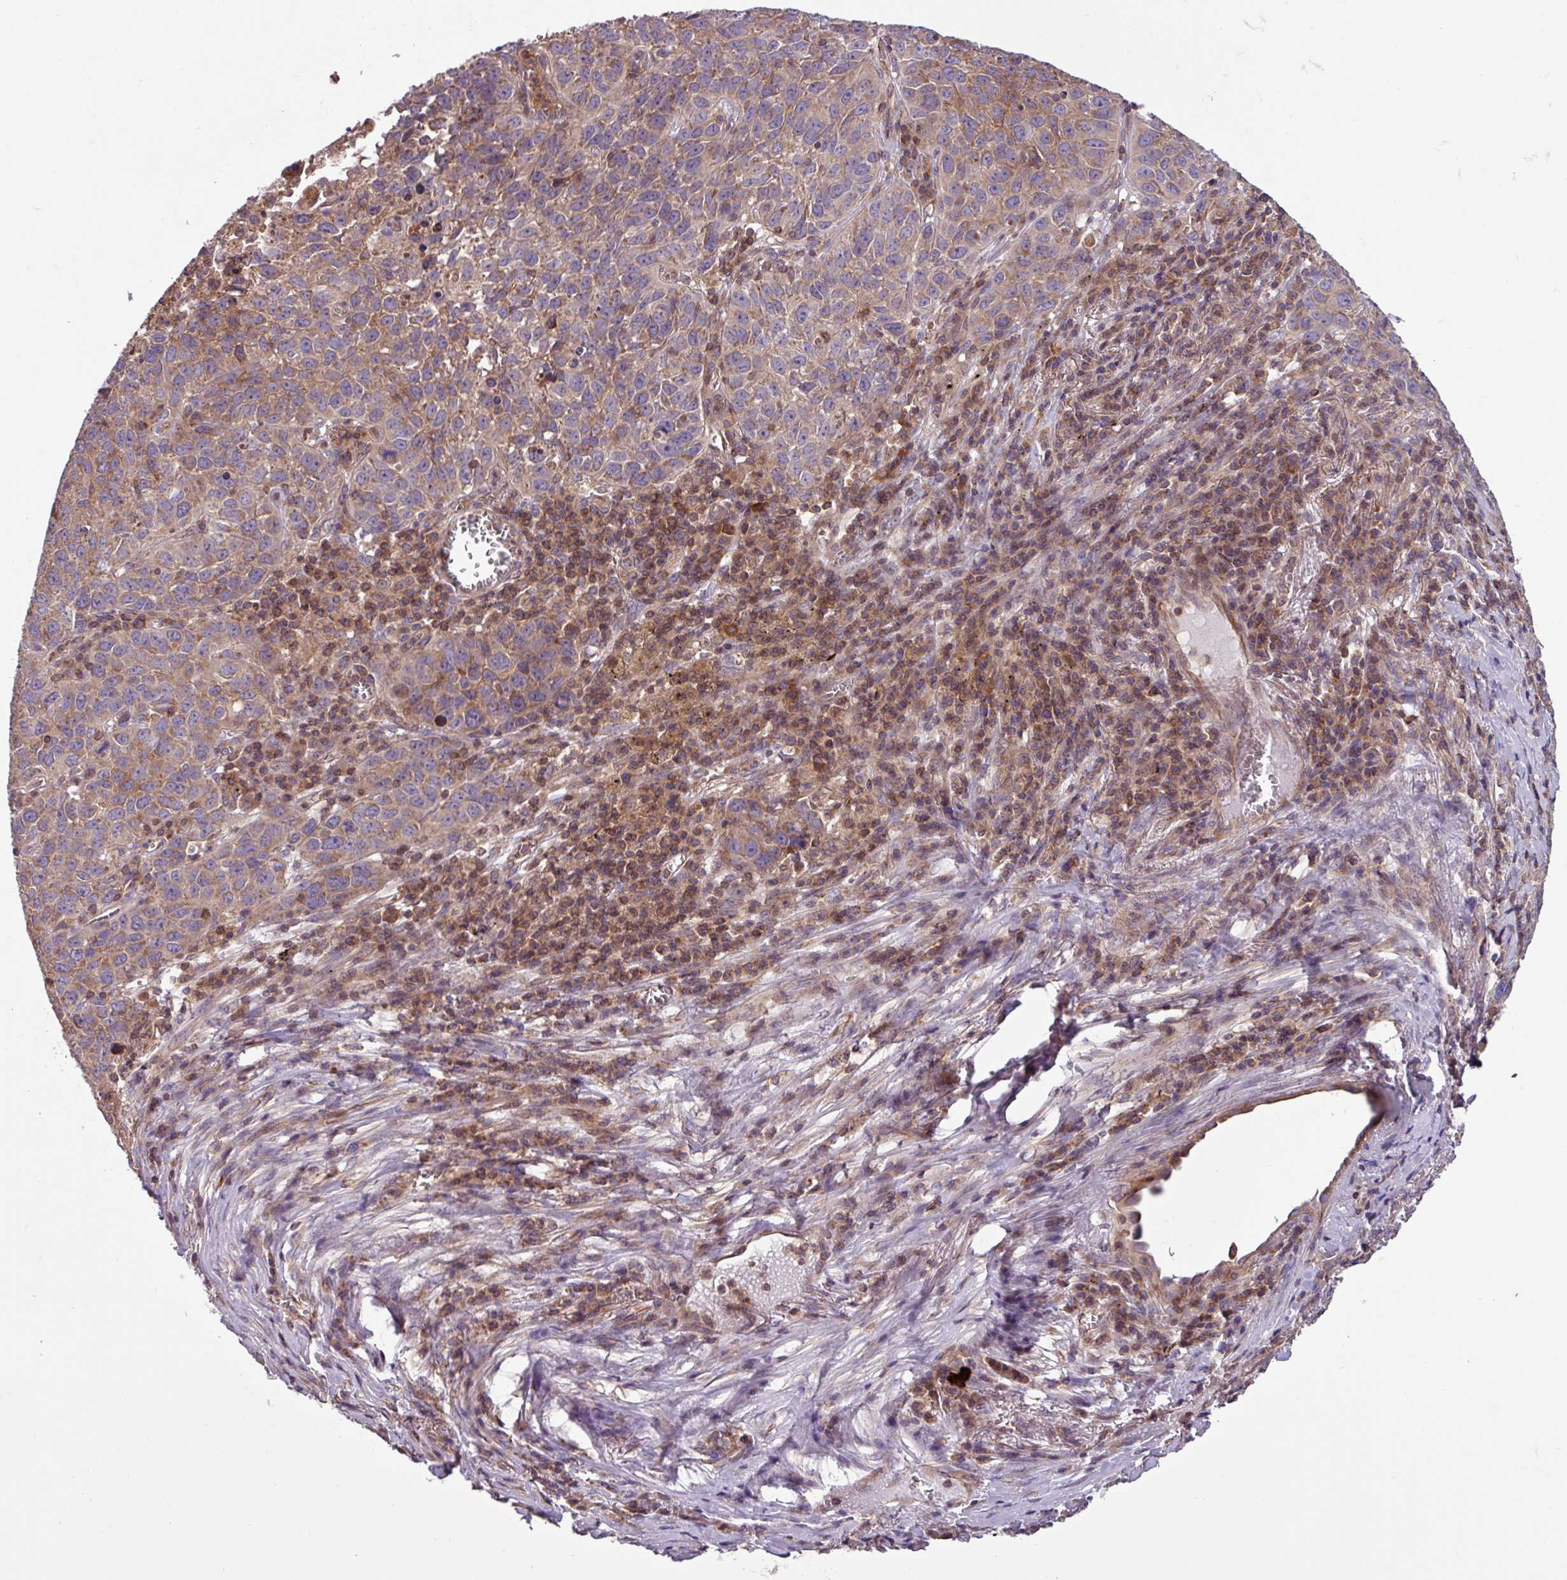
{"staining": {"intensity": "moderate", "quantity": ">75%", "location": "cytoplasmic/membranous"}, "tissue": "lung cancer", "cell_type": "Tumor cells", "image_type": "cancer", "snomed": [{"axis": "morphology", "description": "Squamous cell carcinoma, NOS"}, {"axis": "topography", "description": "Lung"}], "caption": "Tumor cells reveal medium levels of moderate cytoplasmic/membranous expression in about >75% of cells in lung squamous cell carcinoma.", "gene": "PLEKHD1", "patient": {"sex": "male", "age": 76}}